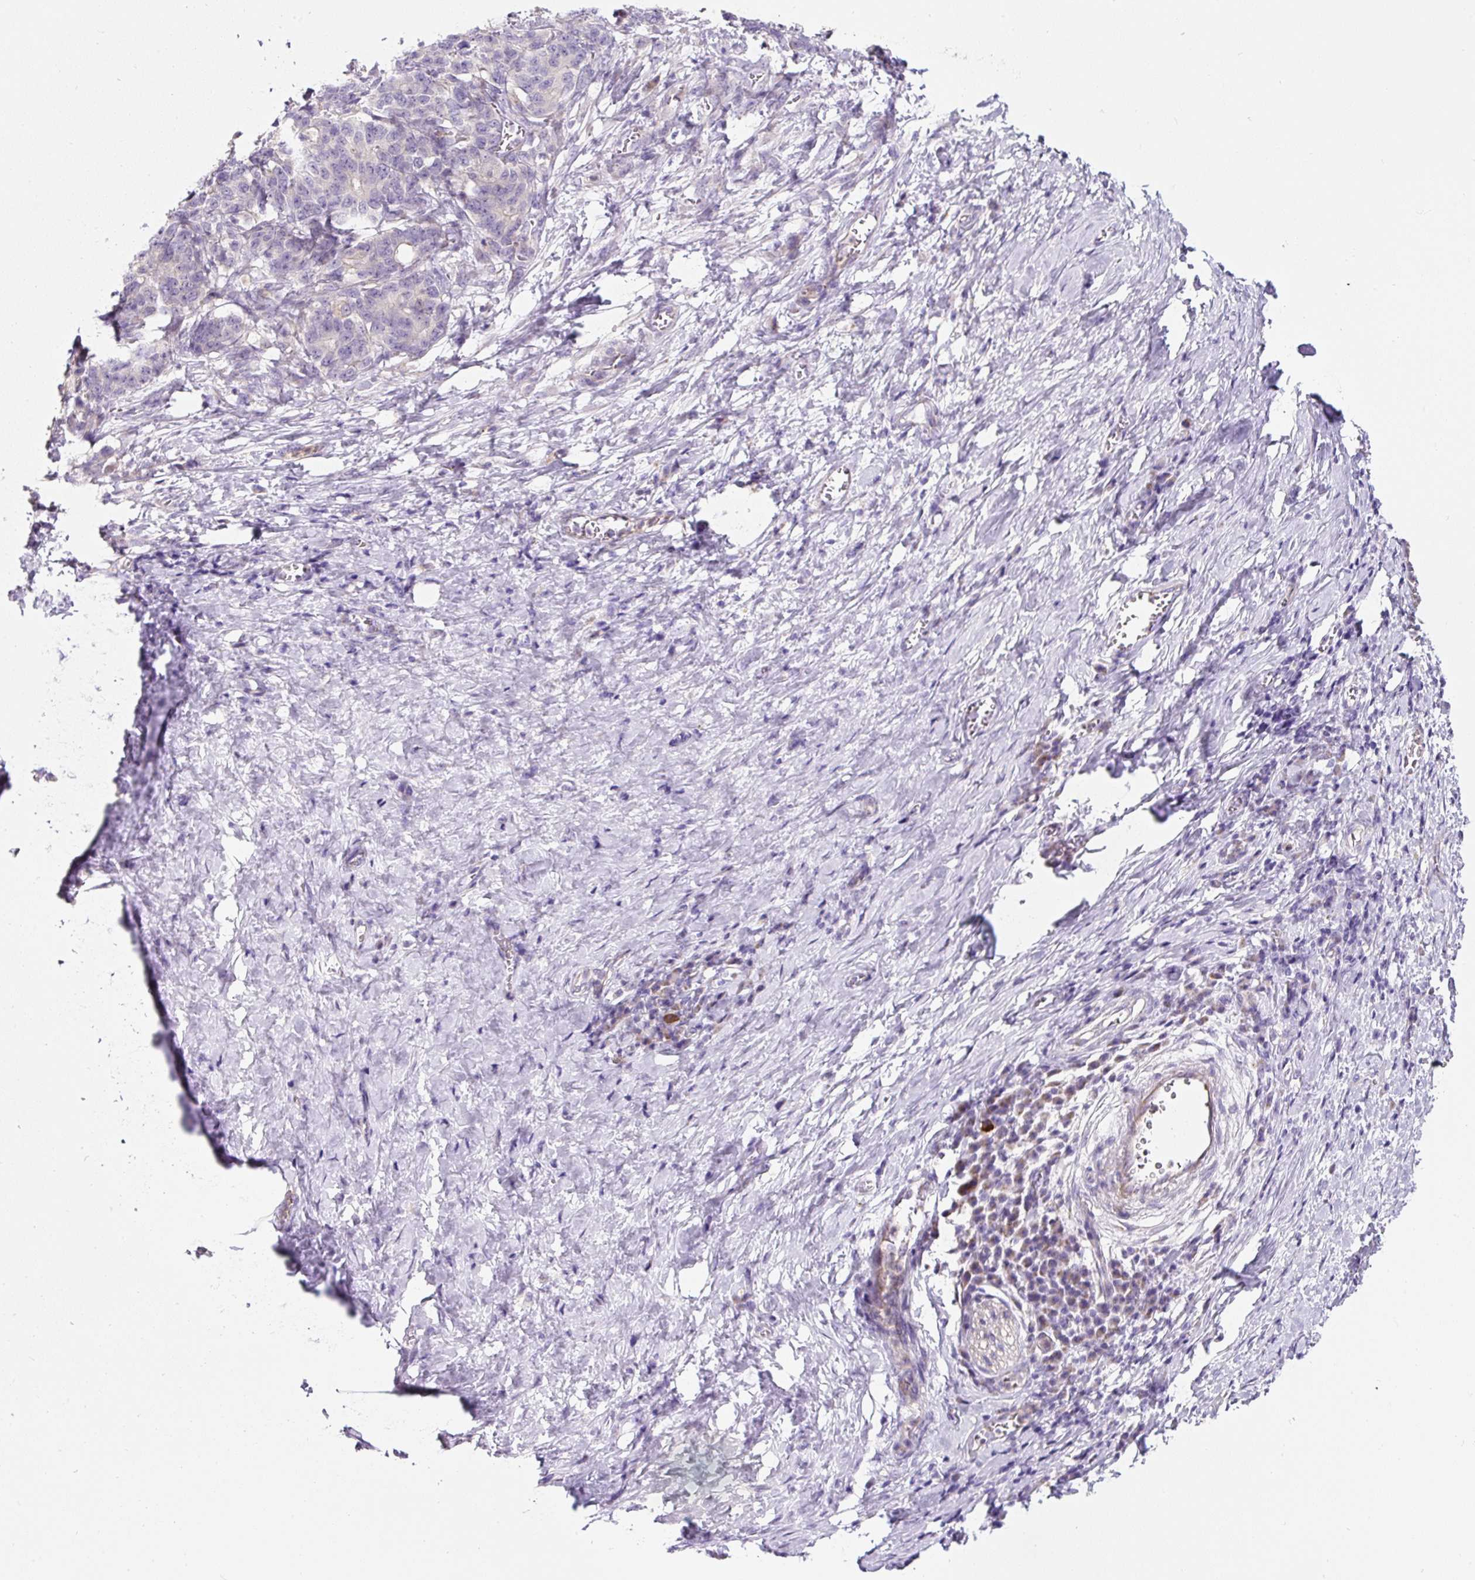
{"staining": {"intensity": "negative", "quantity": "none", "location": "none"}, "tissue": "stomach cancer", "cell_type": "Tumor cells", "image_type": "cancer", "snomed": [{"axis": "morphology", "description": "Normal tissue, NOS"}, {"axis": "morphology", "description": "Adenocarcinoma, NOS"}, {"axis": "topography", "description": "Stomach"}], "caption": "Stomach adenocarcinoma was stained to show a protein in brown. There is no significant expression in tumor cells.", "gene": "HPS4", "patient": {"sex": "female", "age": 64}}